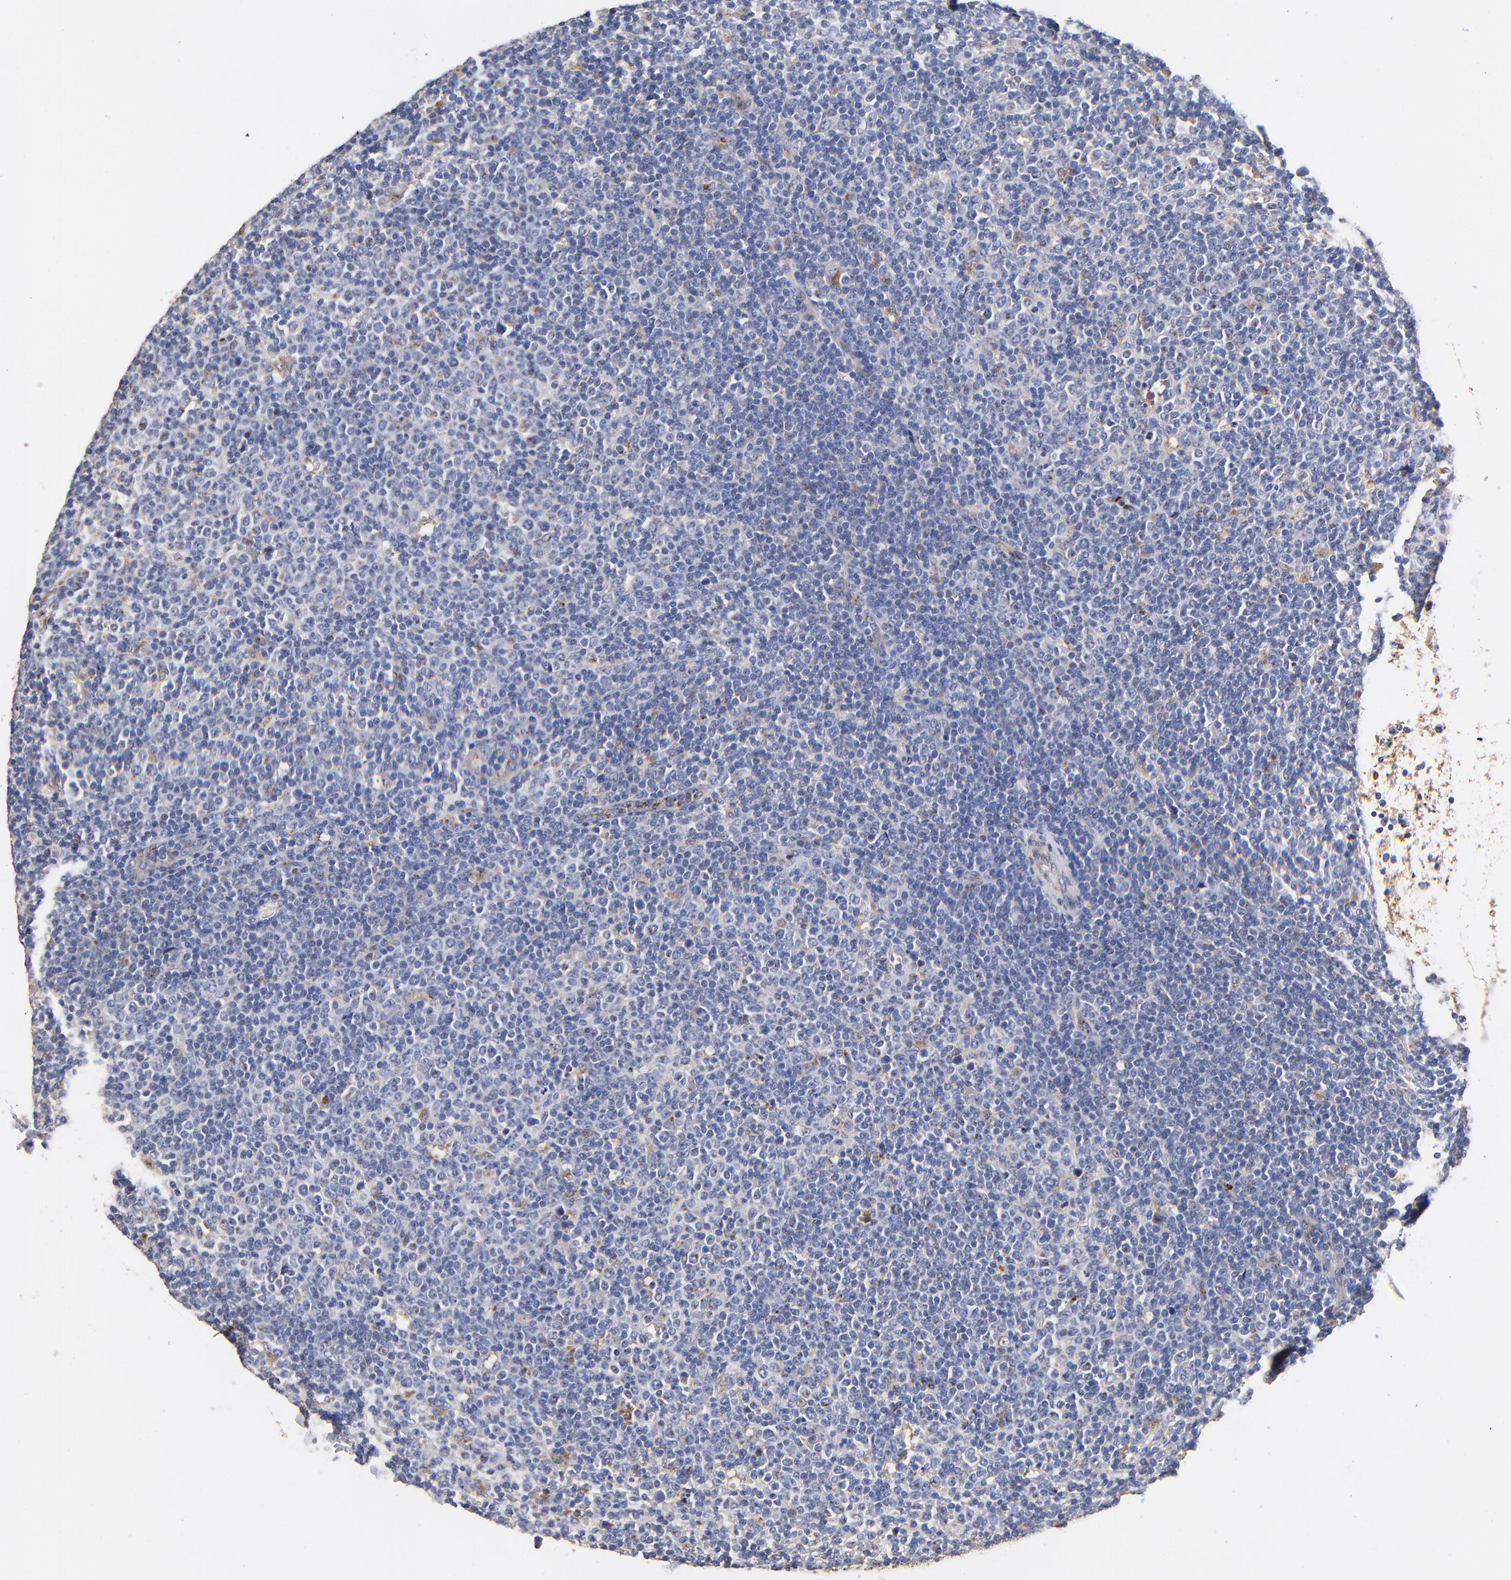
{"staining": {"intensity": "negative", "quantity": "none", "location": "none"}, "tissue": "lymphoma", "cell_type": "Tumor cells", "image_type": "cancer", "snomed": [{"axis": "morphology", "description": "Malignant lymphoma, non-Hodgkin's type, Low grade"}, {"axis": "topography", "description": "Lymph node"}], "caption": "The photomicrograph shows no significant staining in tumor cells of low-grade malignant lymphoma, non-Hodgkin's type.", "gene": "FMNL3", "patient": {"sex": "male", "age": 70}}